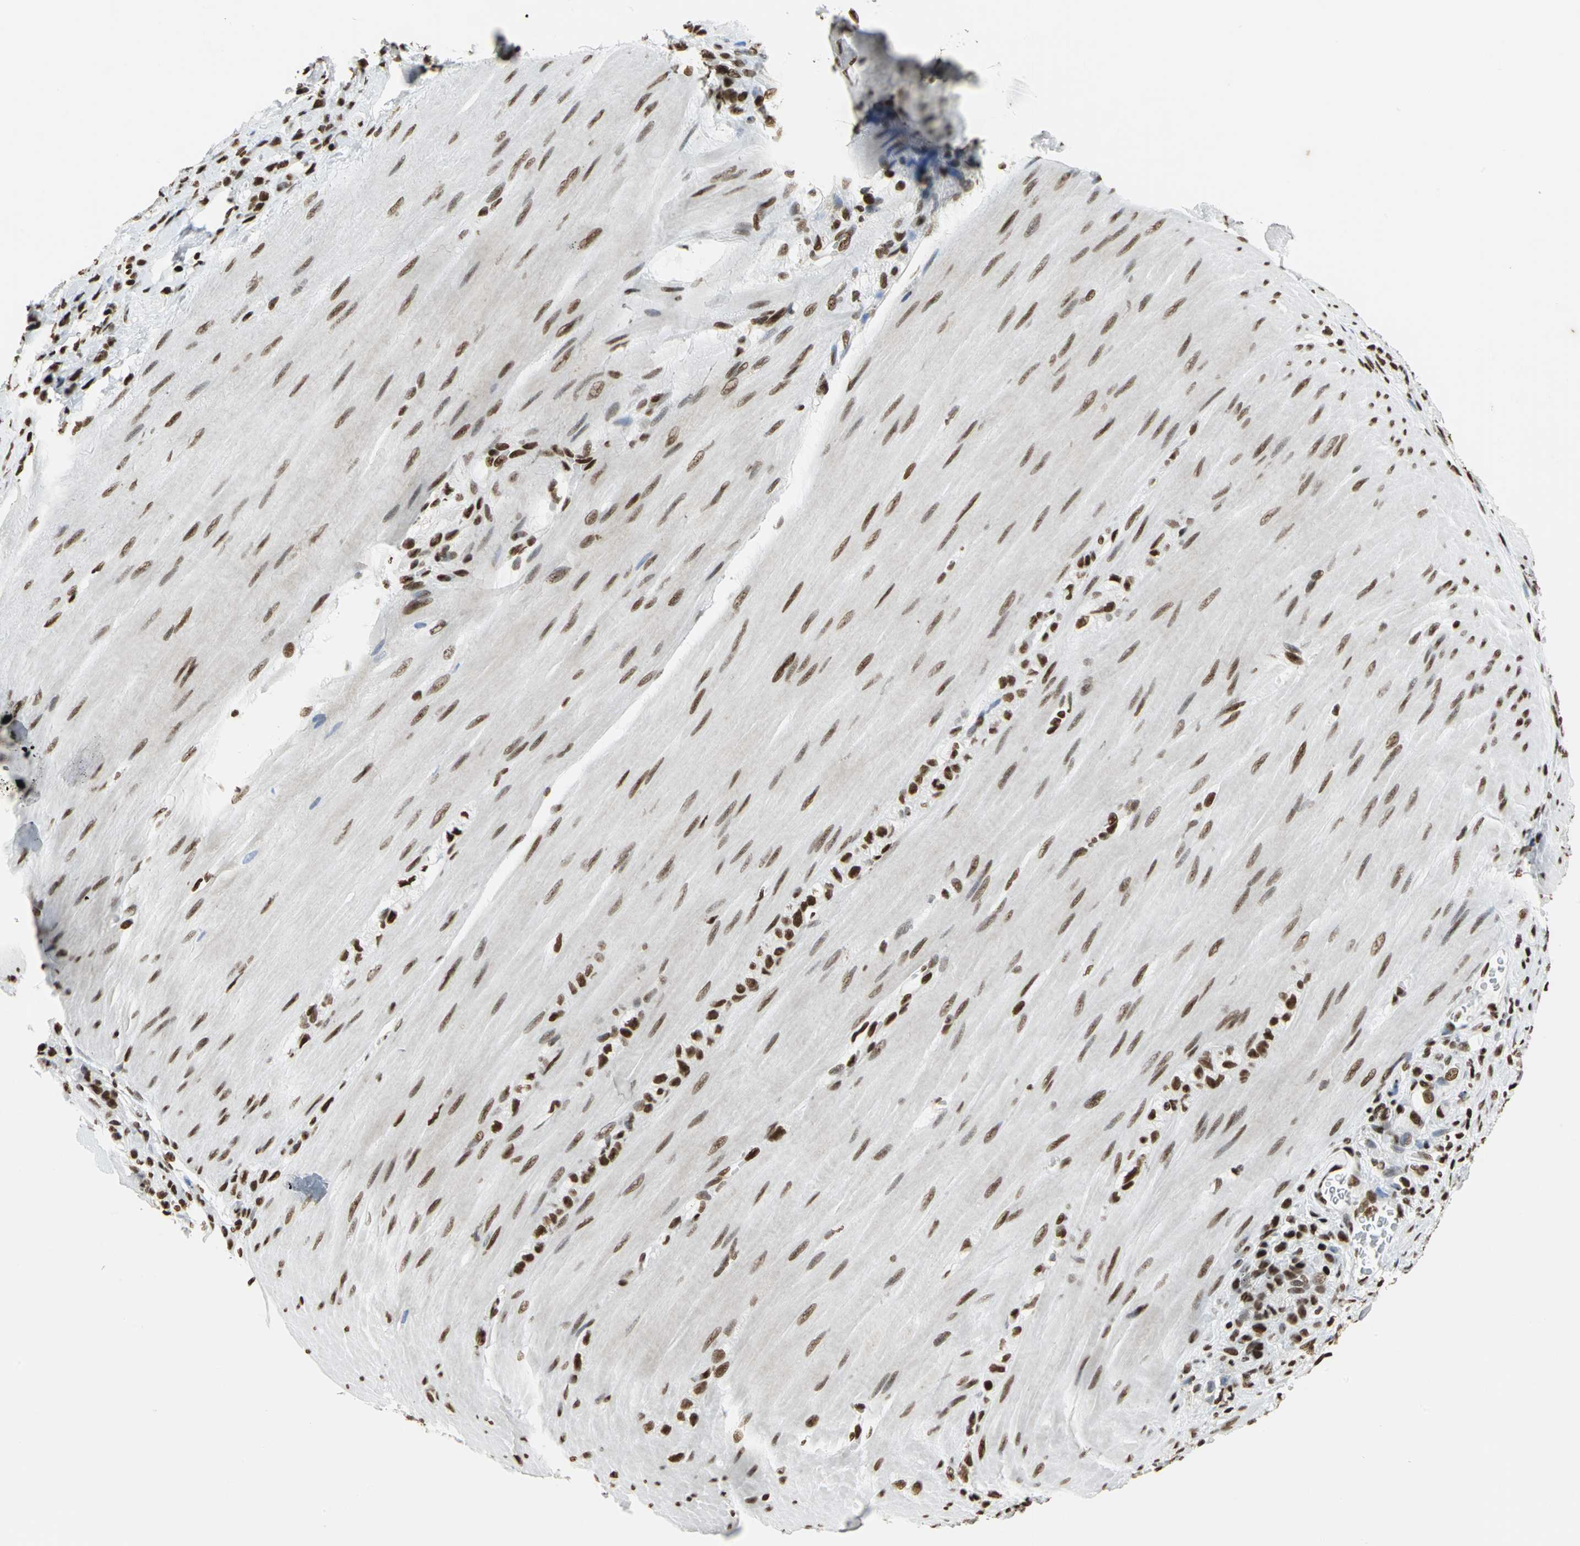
{"staining": {"intensity": "strong", "quantity": ">75%", "location": "nuclear"}, "tissue": "stomach cancer", "cell_type": "Tumor cells", "image_type": "cancer", "snomed": [{"axis": "morphology", "description": "Adenocarcinoma, NOS"}, {"axis": "topography", "description": "Stomach"}], "caption": "A high-resolution photomicrograph shows IHC staining of stomach cancer (adenocarcinoma), which exhibits strong nuclear positivity in approximately >75% of tumor cells.", "gene": "HMGB1", "patient": {"sex": "male", "age": 82}}